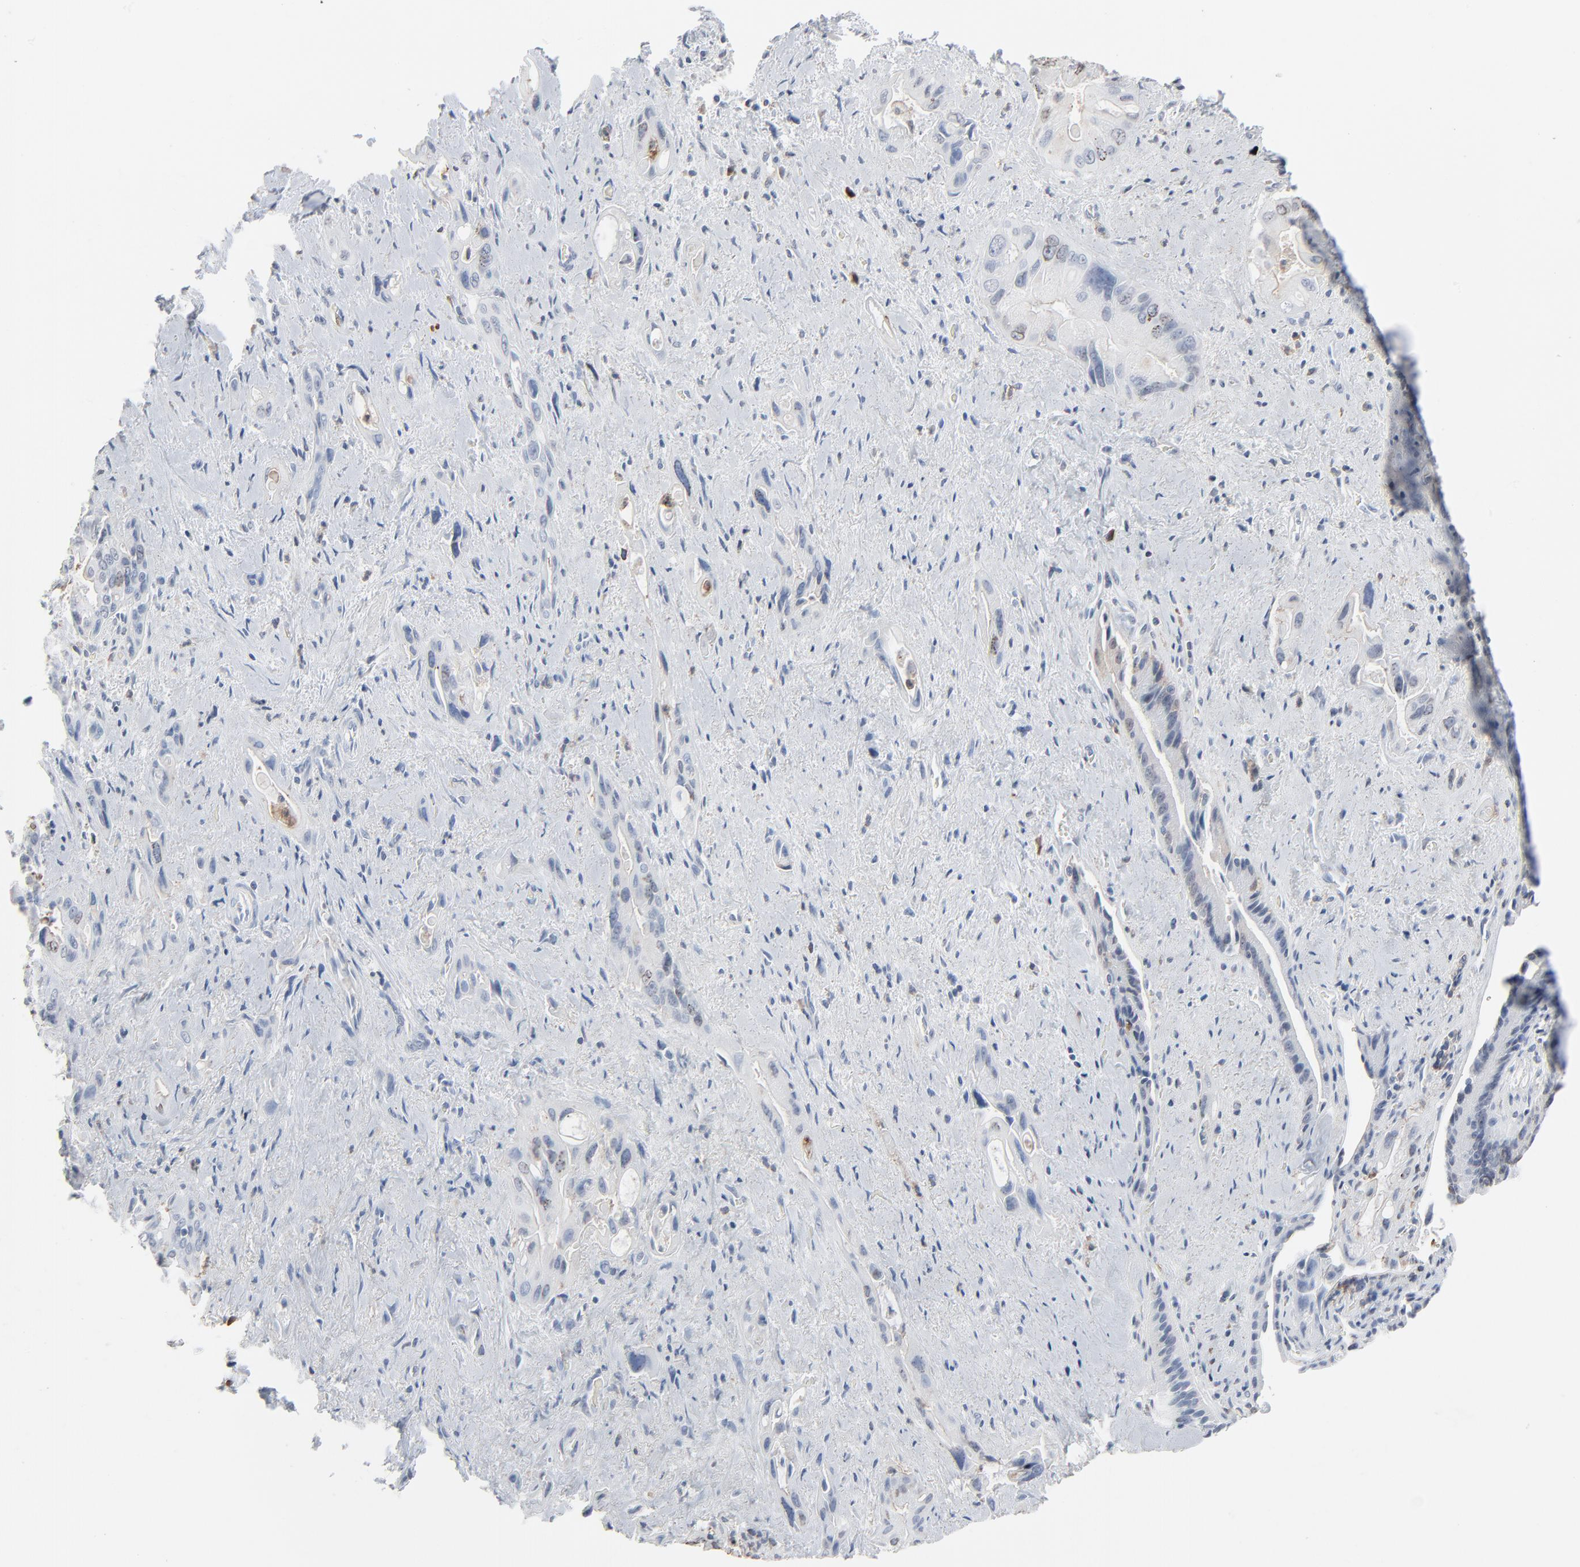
{"staining": {"intensity": "negative", "quantity": "none", "location": "none"}, "tissue": "pancreatic cancer", "cell_type": "Tumor cells", "image_type": "cancer", "snomed": [{"axis": "morphology", "description": "Adenocarcinoma, NOS"}, {"axis": "topography", "description": "Pancreas"}], "caption": "Immunohistochemical staining of pancreatic cancer shows no significant expression in tumor cells.", "gene": "PHGDH", "patient": {"sex": "male", "age": 77}}